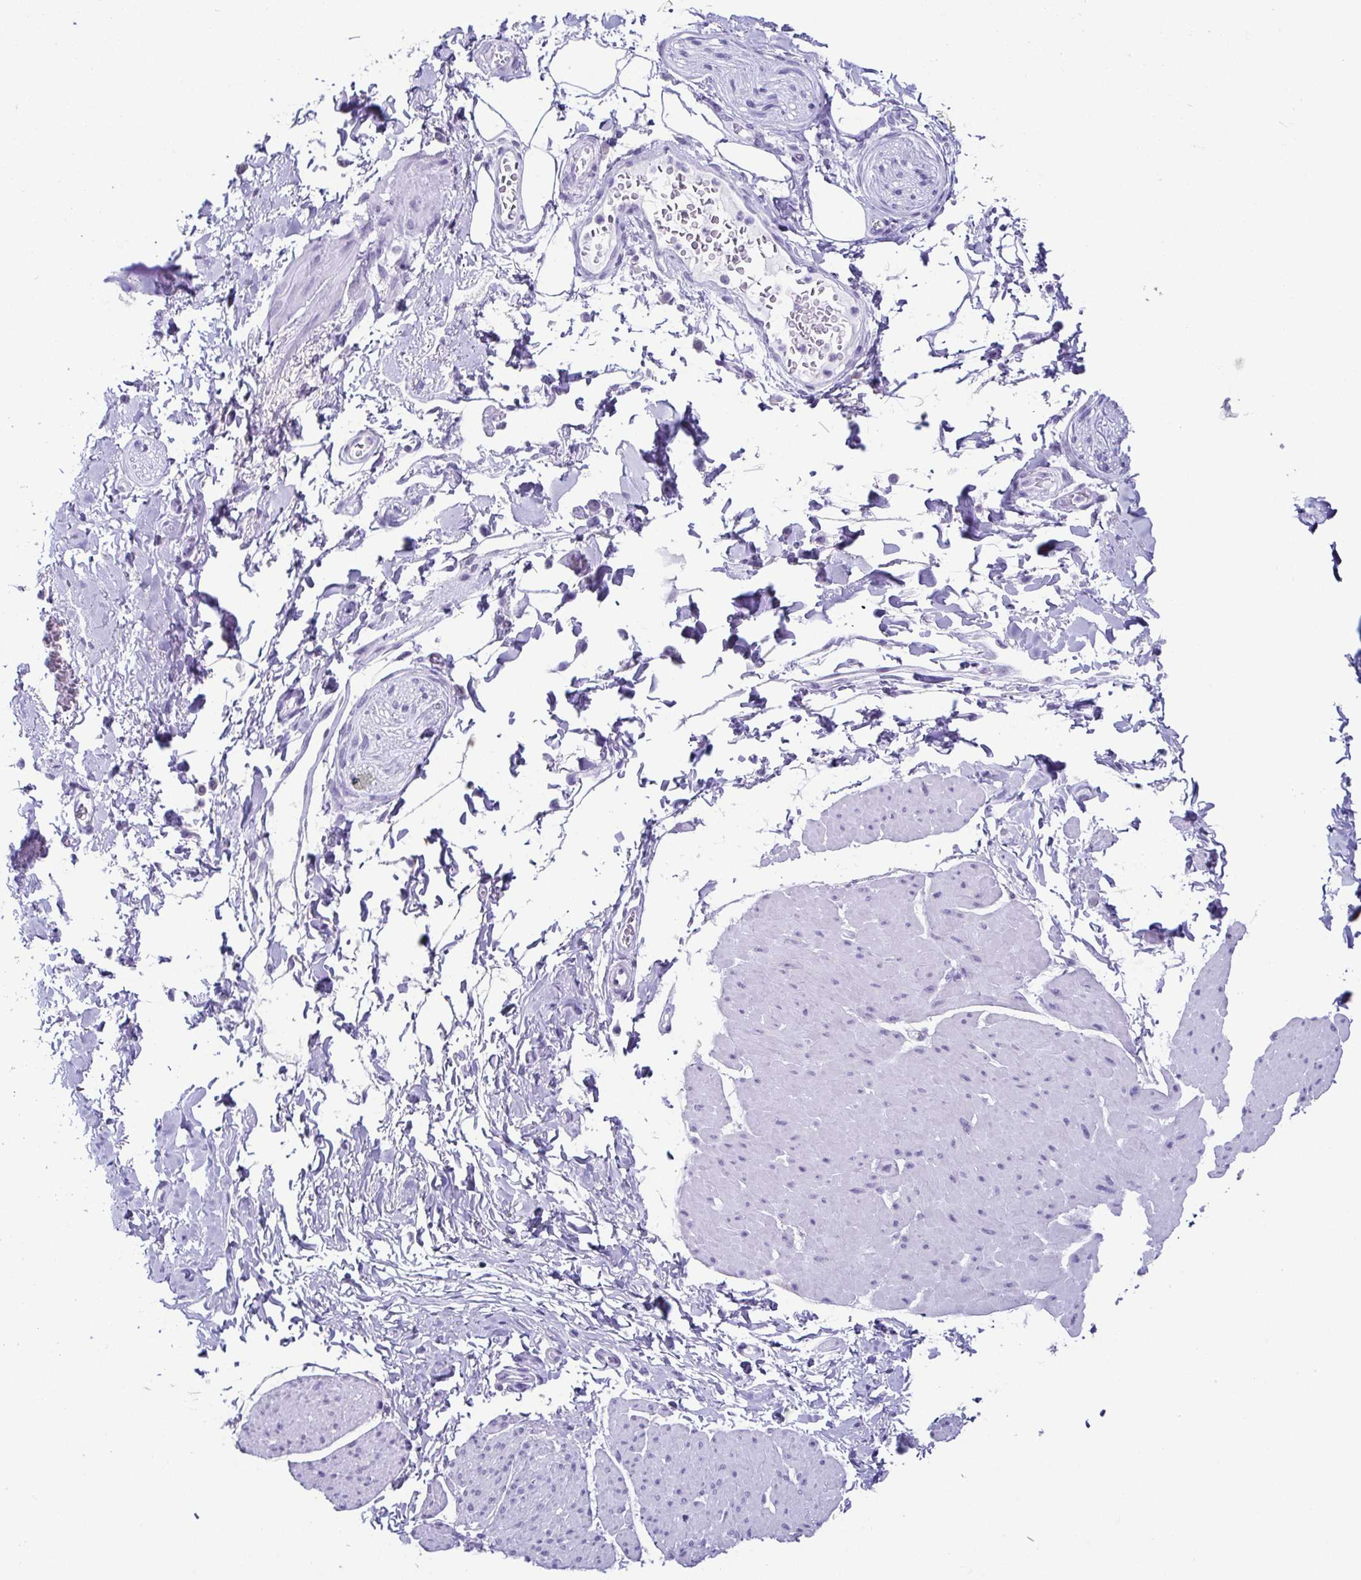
{"staining": {"intensity": "negative", "quantity": "none", "location": "none"}, "tissue": "adipose tissue", "cell_type": "Adipocytes", "image_type": "normal", "snomed": [{"axis": "morphology", "description": "Normal tissue, NOS"}, {"axis": "topography", "description": "Urinary bladder"}, {"axis": "topography", "description": "Peripheral nerve tissue"}], "caption": "This is an IHC histopathology image of unremarkable adipose tissue. There is no staining in adipocytes.", "gene": "ESX1", "patient": {"sex": "female", "age": 60}}